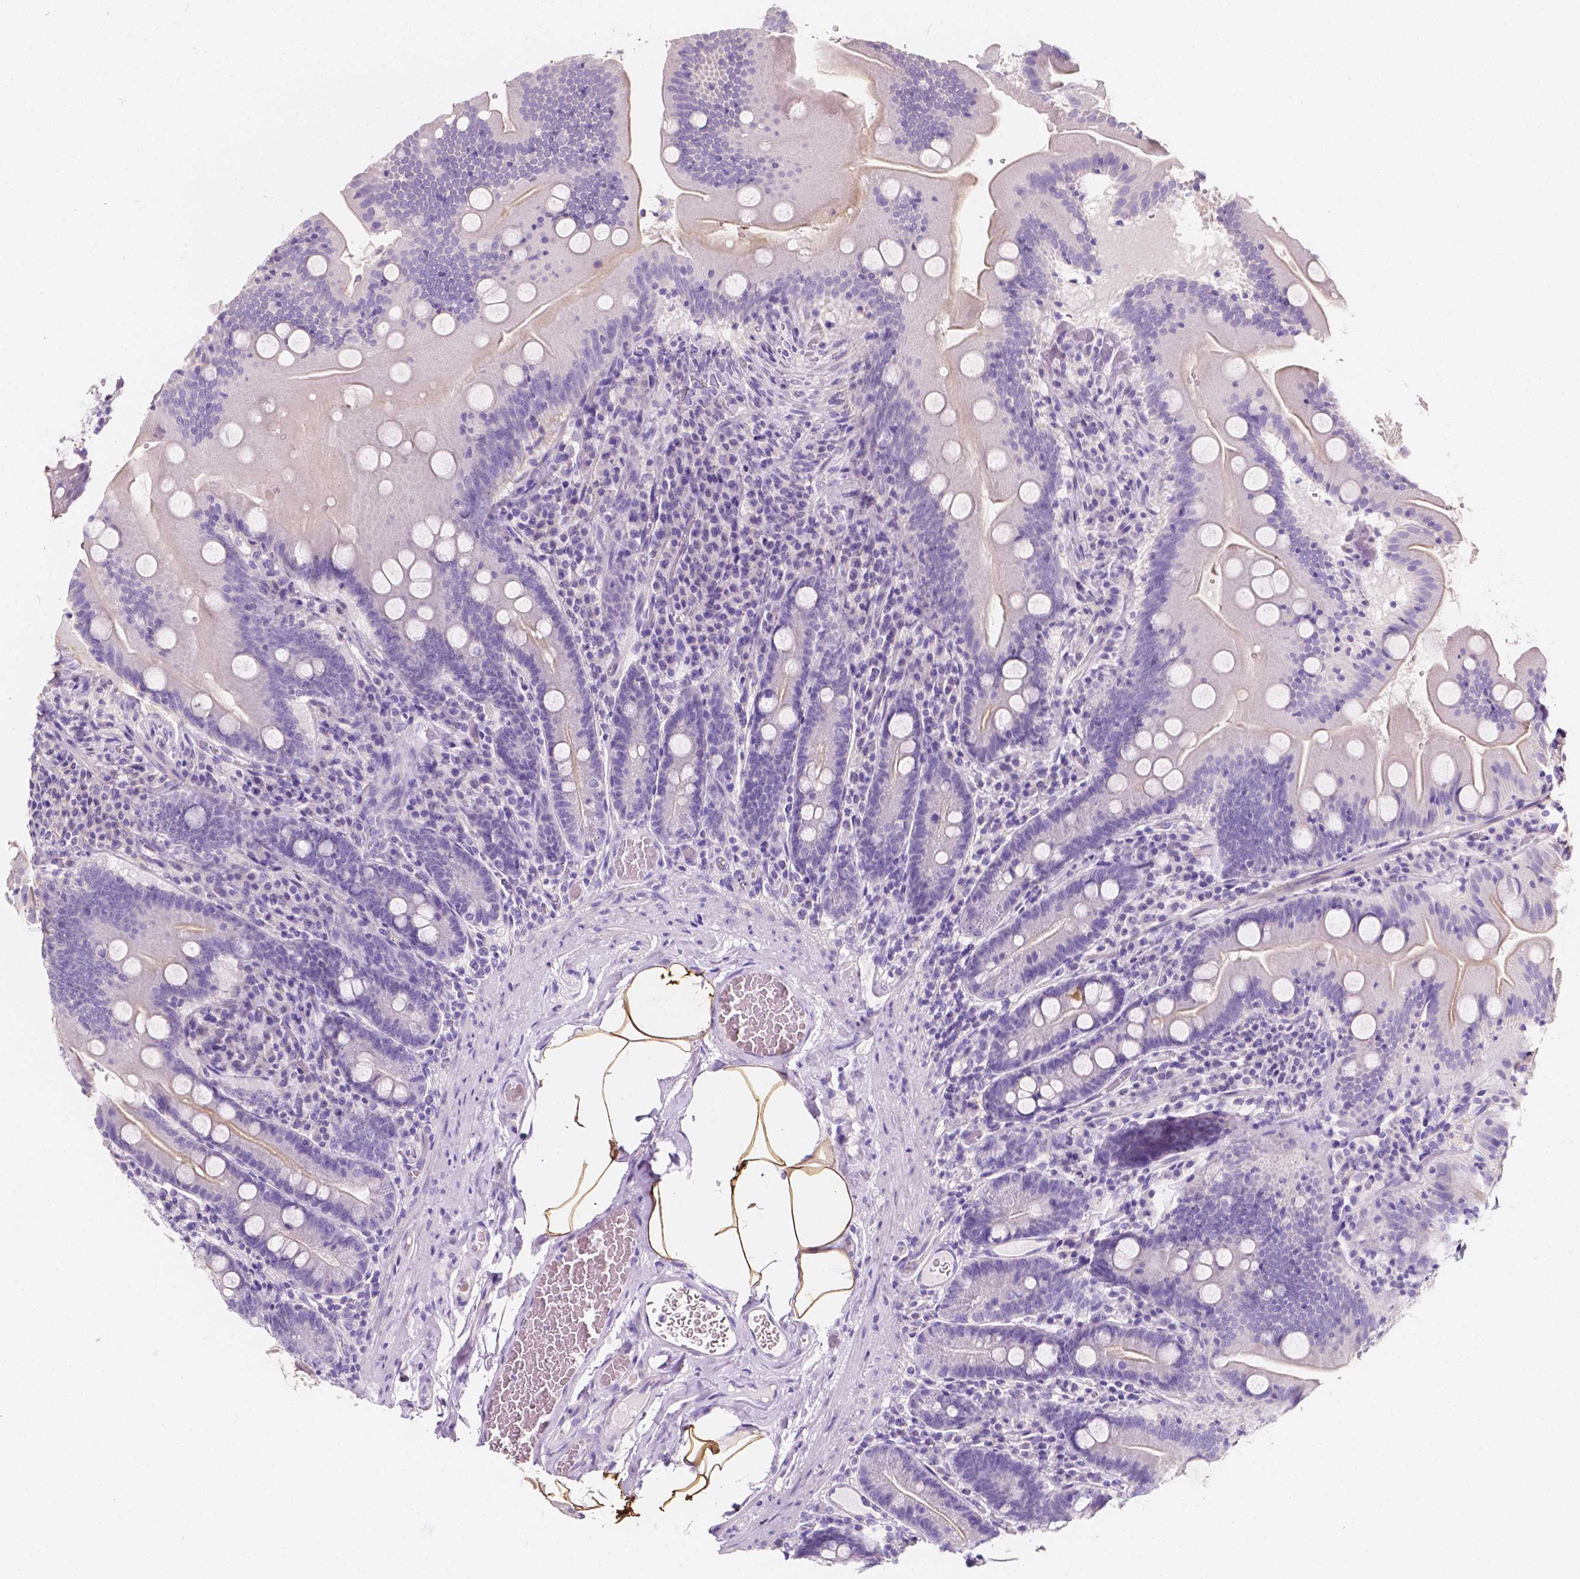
{"staining": {"intensity": "negative", "quantity": "none", "location": "none"}, "tissue": "small intestine", "cell_type": "Glandular cells", "image_type": "normal", "snomed": [{"axis": "morphology", "description": "Normal tissue, NOS"}, {"axis": "topography", "description": "Small intestine"}], "caption": "An IHC image of benign small intestine is shown. There is no staining in glandular cells of small intestine. The staining is performed using DAB (3,3'-diaminobenzidine) brown chromogen with nuclei counter-stained in using hematoxylin.", "gene": "CLSTN2", "patient": {"sex": "male", "age": 37}}